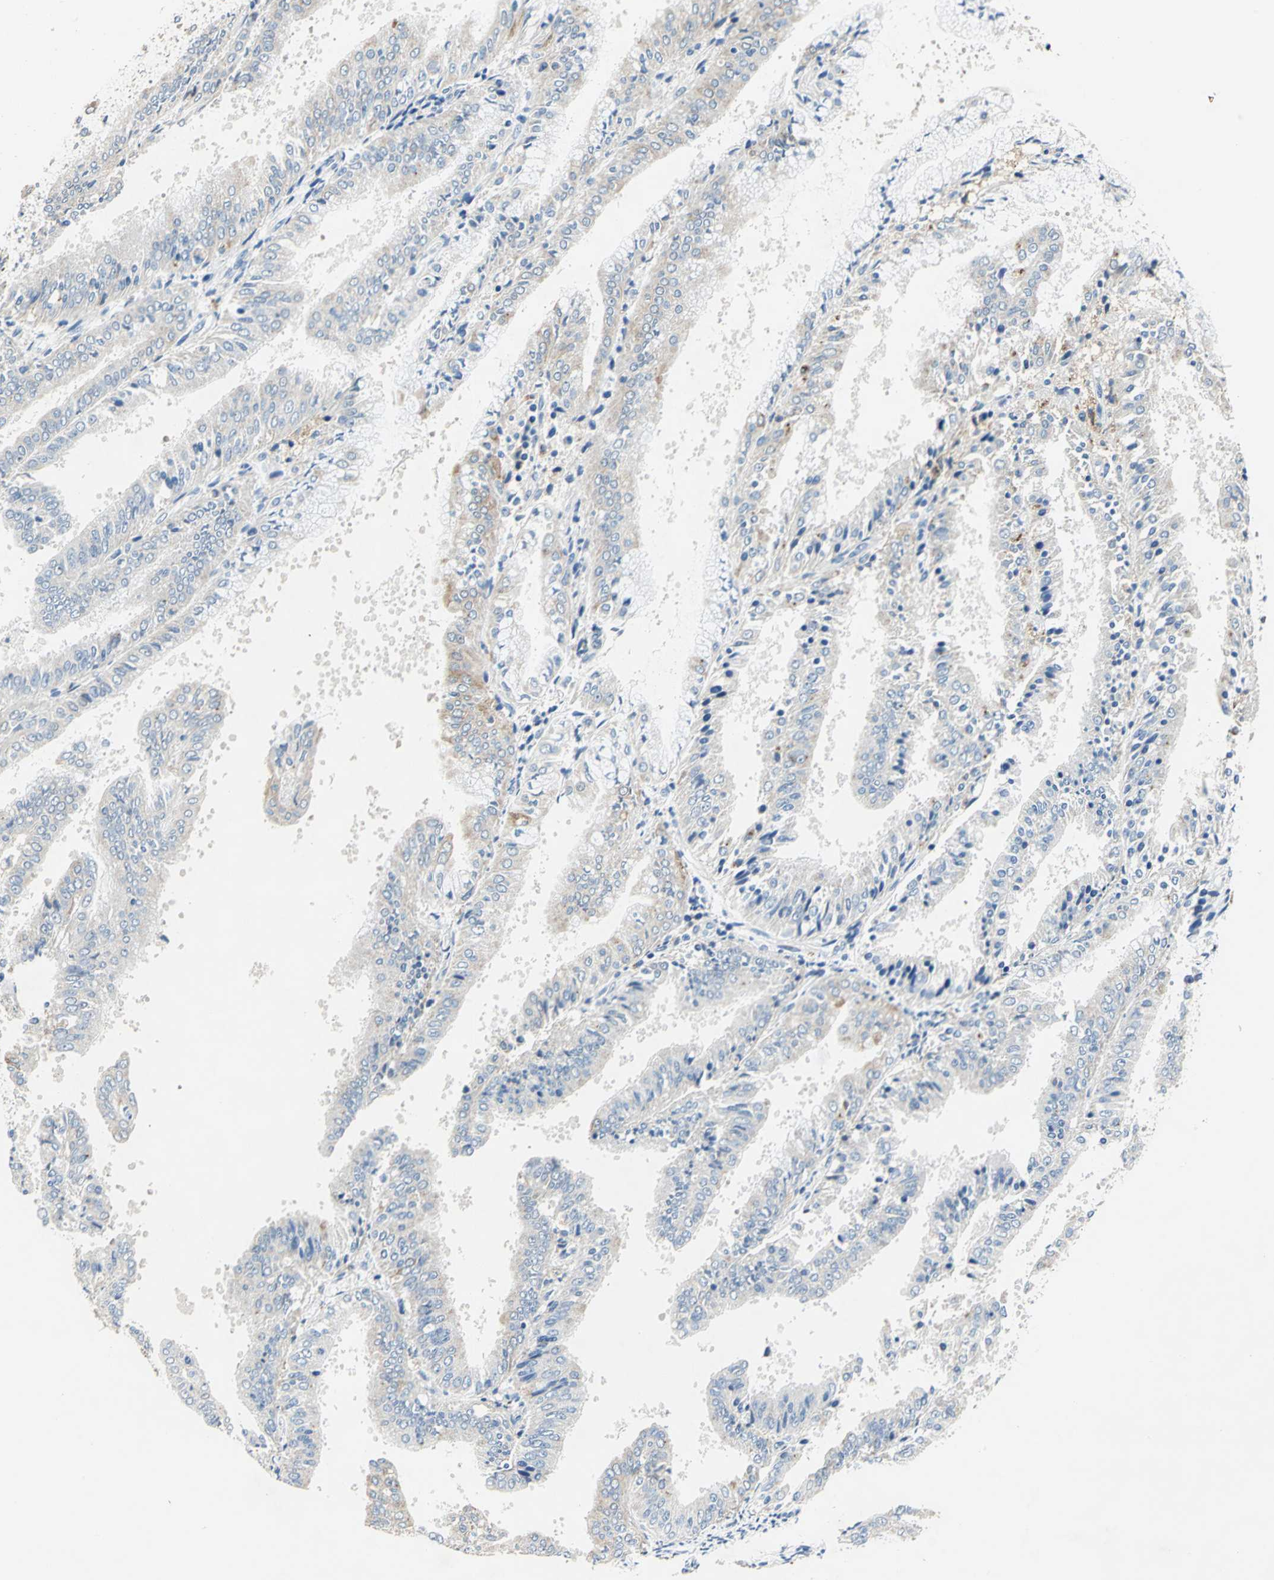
{"staining": {"intensity": "weak", "quantity": "25%-75%", "location": "cytoplasmic/membranous"}, "tissue": "endometrial cancer", "cell_type": "Tumor cells", "image_type": "cancer", "snomed": [{"axis": "morphology", "description": "Adenocarcinoma, NOS"}, {"axis": "topography", "description": "Endometrium"}], "caption": "High-magnification brightfield microscopy of endometrial adenocarcinoma stained with DAB (3,3'-diaminobenzidine) (brown) and counterstained with hematoxylin (blue). tumor cells exhibit weak cytoplasmic/membranous positivity is present in about25%-75% of cells.", "gene": "RASD2", "patient": {"sex": "female", "age": 63}}